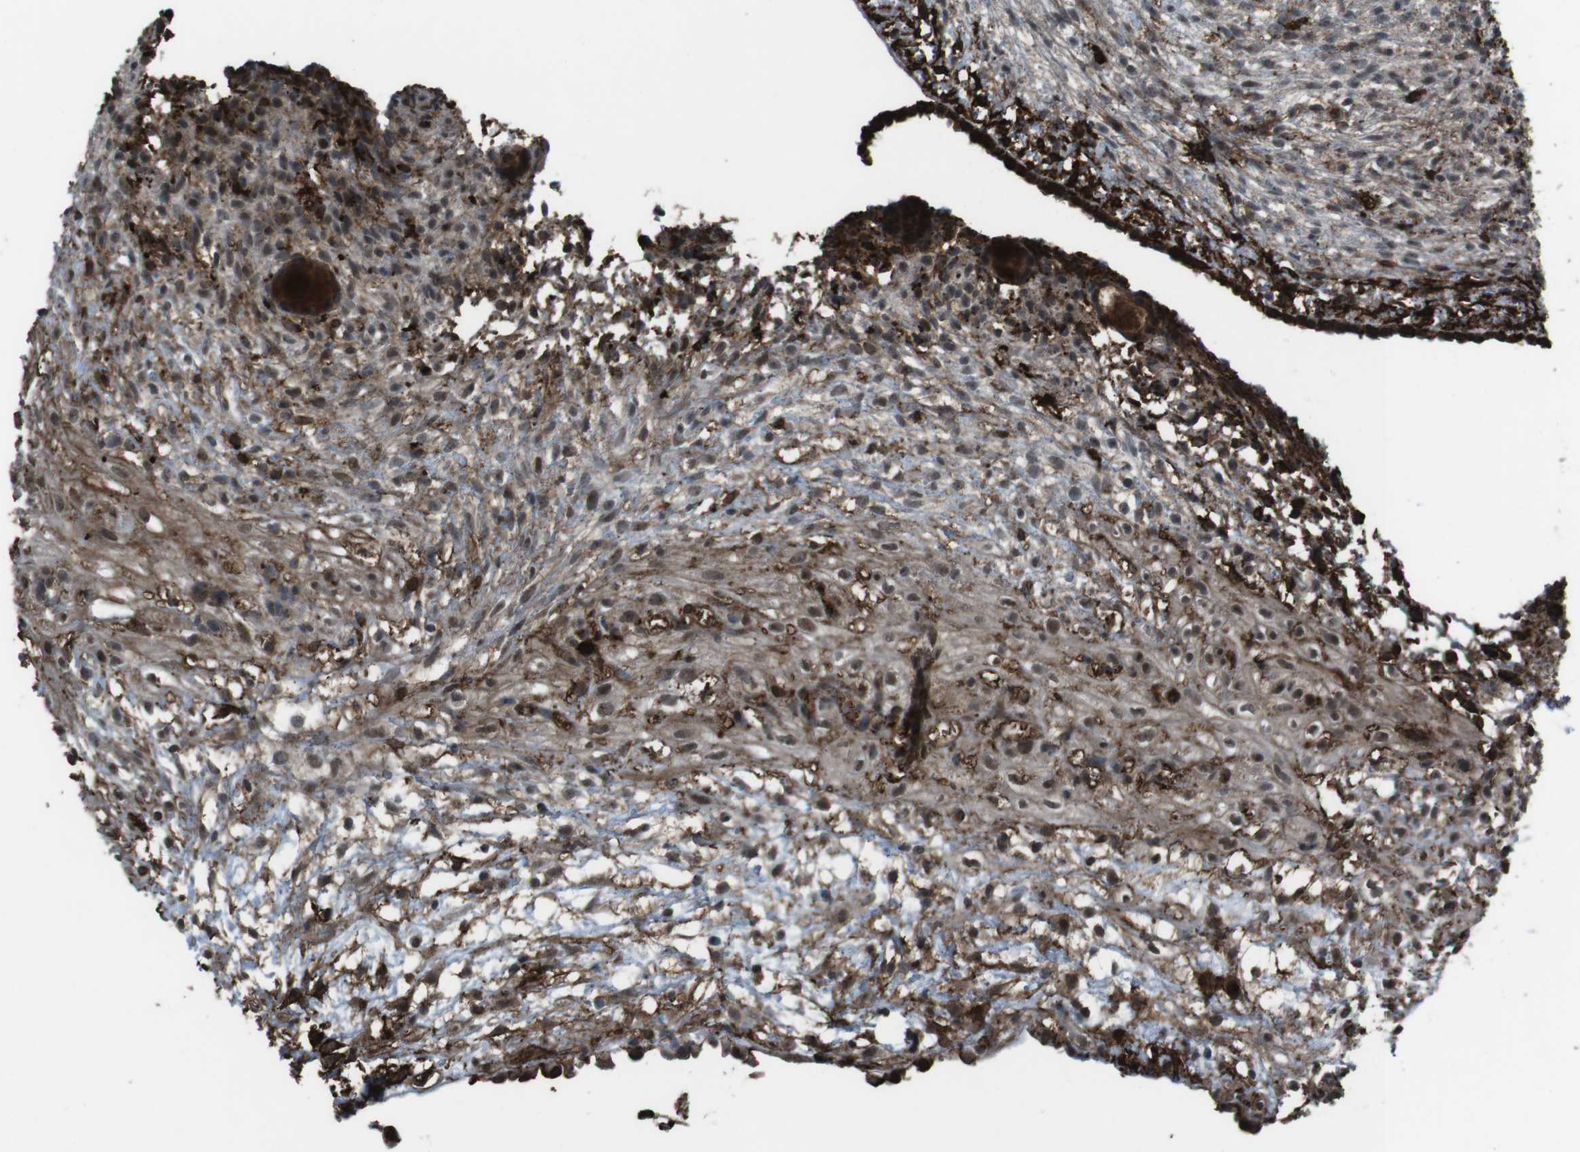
{"staining": {"intensity": "moderate", "quantity": "25%-75%", "location": "cytoplasmic/membranous,nuclear"}, "tissue": "ovary", "cell_type": "Ovarian stroma cells", "image_type": "normal", "snomed": [{"axis": "morphology", "description": "Normal tissue, NOS"}, {"axis": "morphology", "description": "Cyst, NOS"}, {"axis": "topography", "description": "Ovary"}], "caption": "This photomicrograph exhibits IHC staining of normal ovary, with medium moderate cytoplasmic/membranous,nuclear positivity in approximately 25%-75% of ovarian stroma cells.", "gene": "GDF10", "patient": {"sex": "female", "age": 18}}